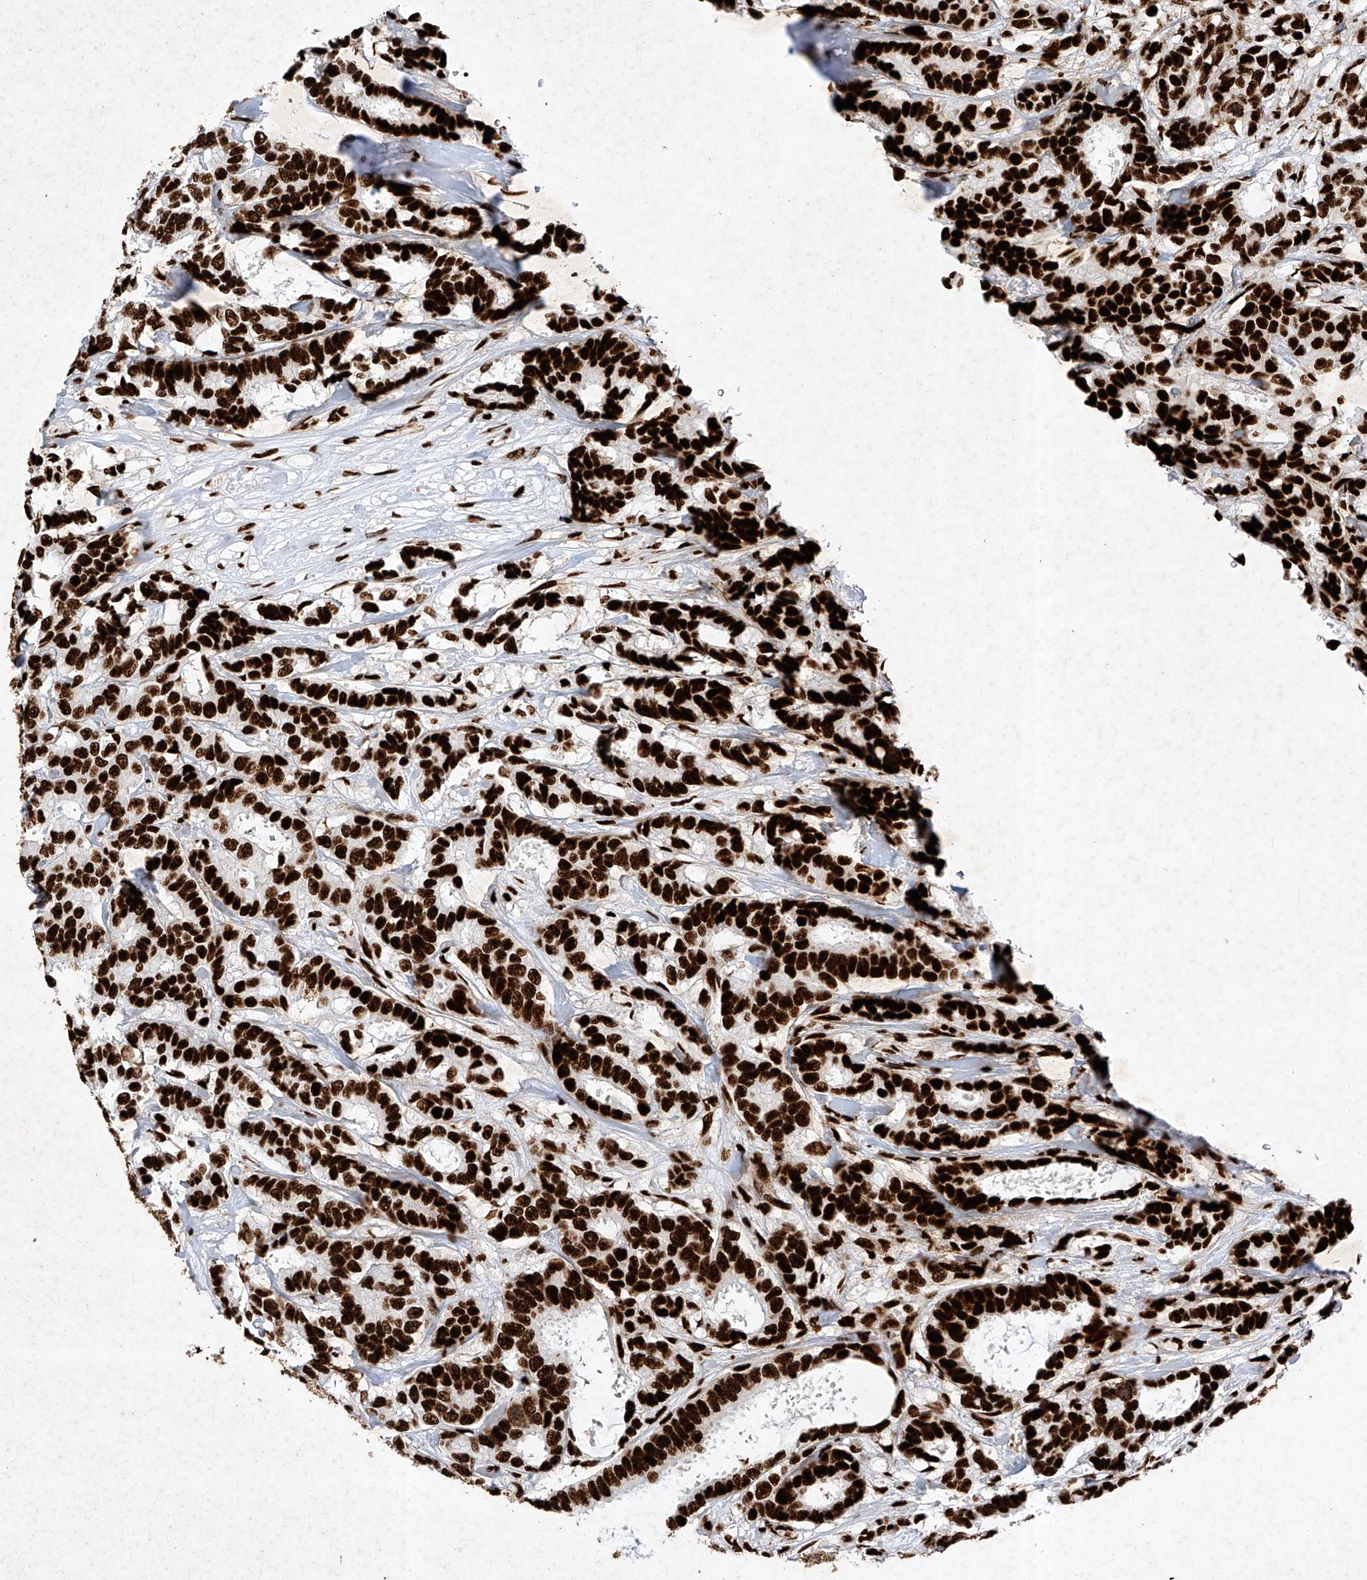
{"staining": {"intensity": "strong", "quantity": ">75%", "location": "nuclear"}, "tissue": "breast cancer", "cell_type": "Tumor cells", "image_type": "cancer", "snomed": [{"axis": "morphology", "description": "Duct carcinoma"}, {"axis": "topography", "description": "Breast"}], "caption": "Approximately >75% of tumor cells in breast cancer display strong nuclear protein positivity as visualized by brown immunohistochemical staining.", "gene": "SRSF6", "patient": {"sex": "female", "age": 87}}